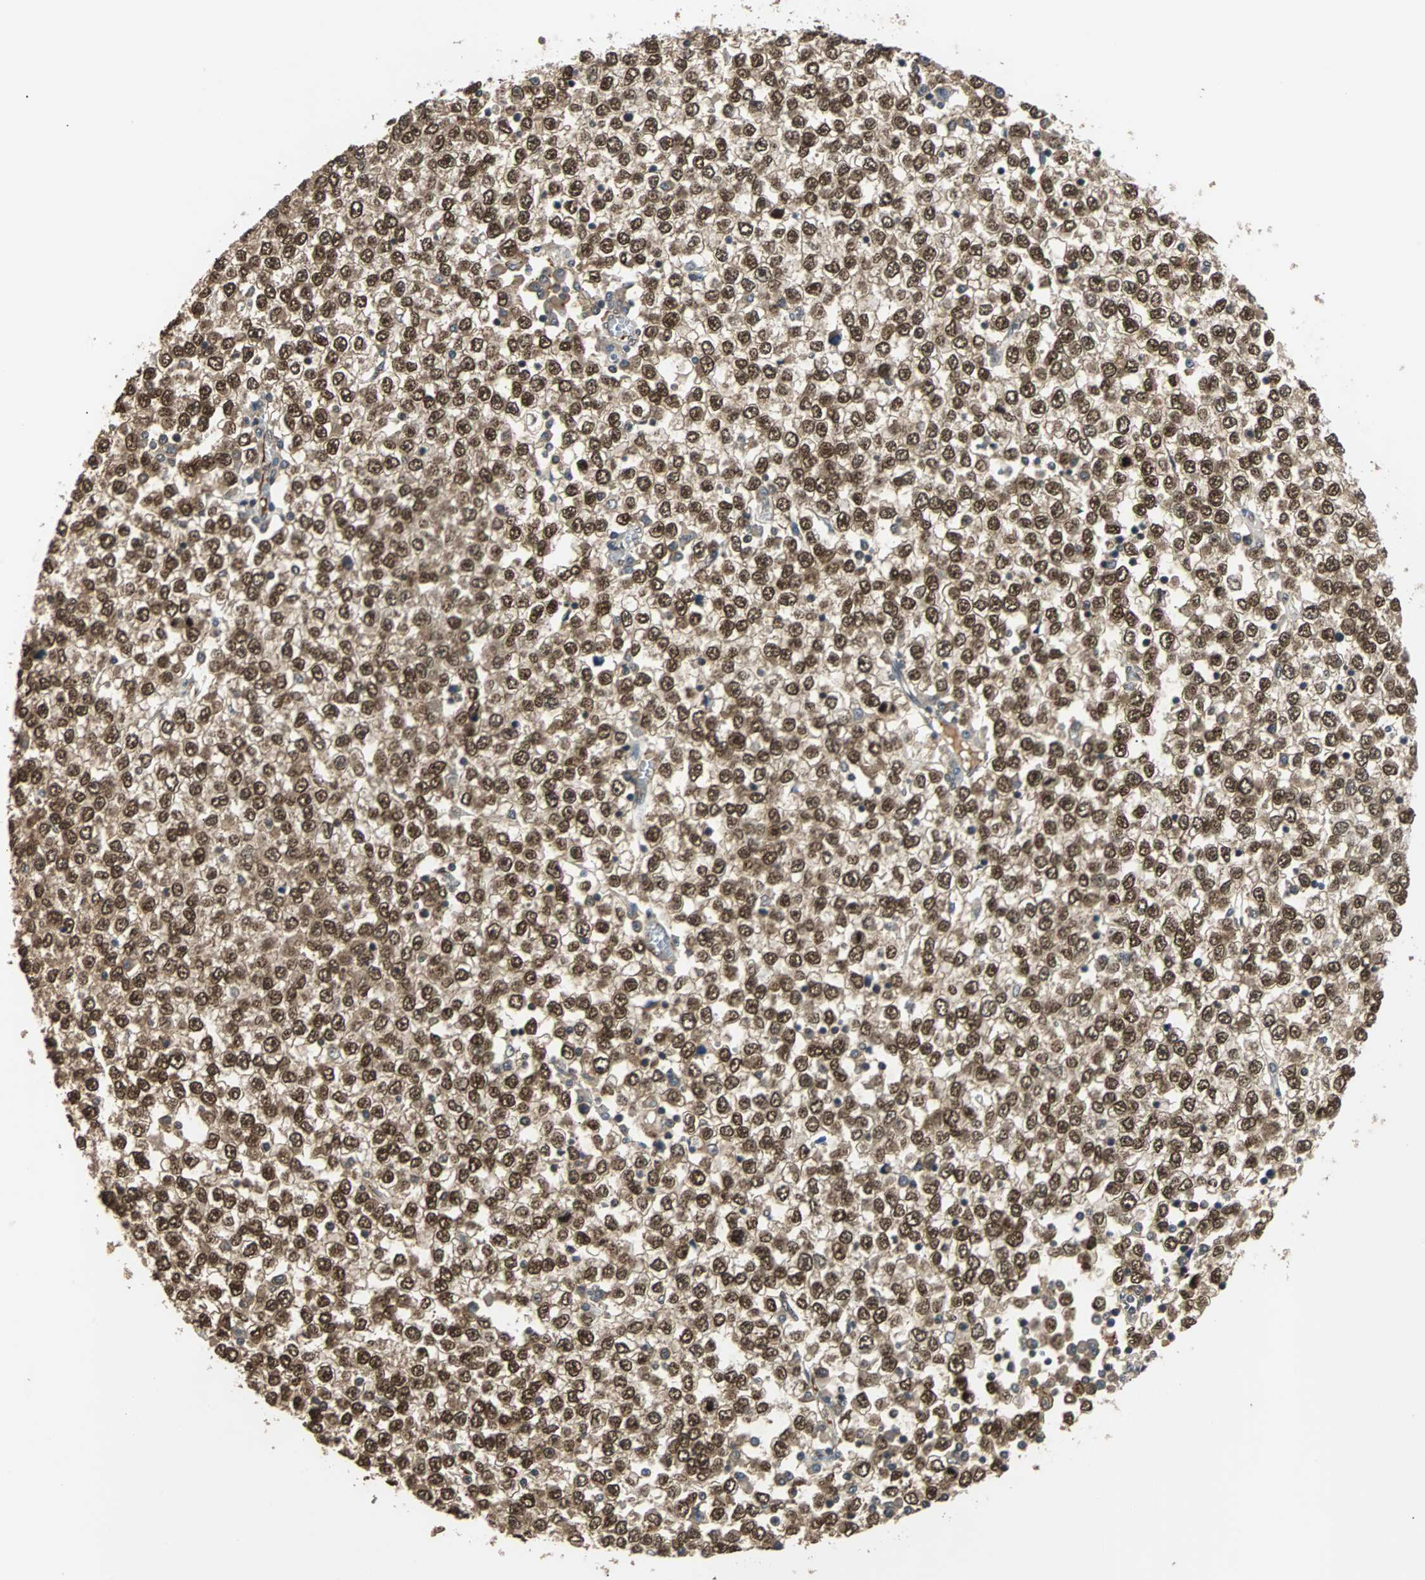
{"staining": {"intensity": "strong", "quantity": ">75%", "location": "cytoplasmic/membranous,nuclear"}, "tissue": "testis cancer", "cell_type": "Tumor cells", "image_type": "cancer", "snomed": [{"axis": "morphology", "description": "Seminoma, NOS"}, {"axis": "topography", "description": "Testis"}], "caption": "Human seminoma (testis) stained with a protein marker shows strong staining in tumor cells.", "gene": "PHC1", "patient": {"sex": "male", "age": 65}}